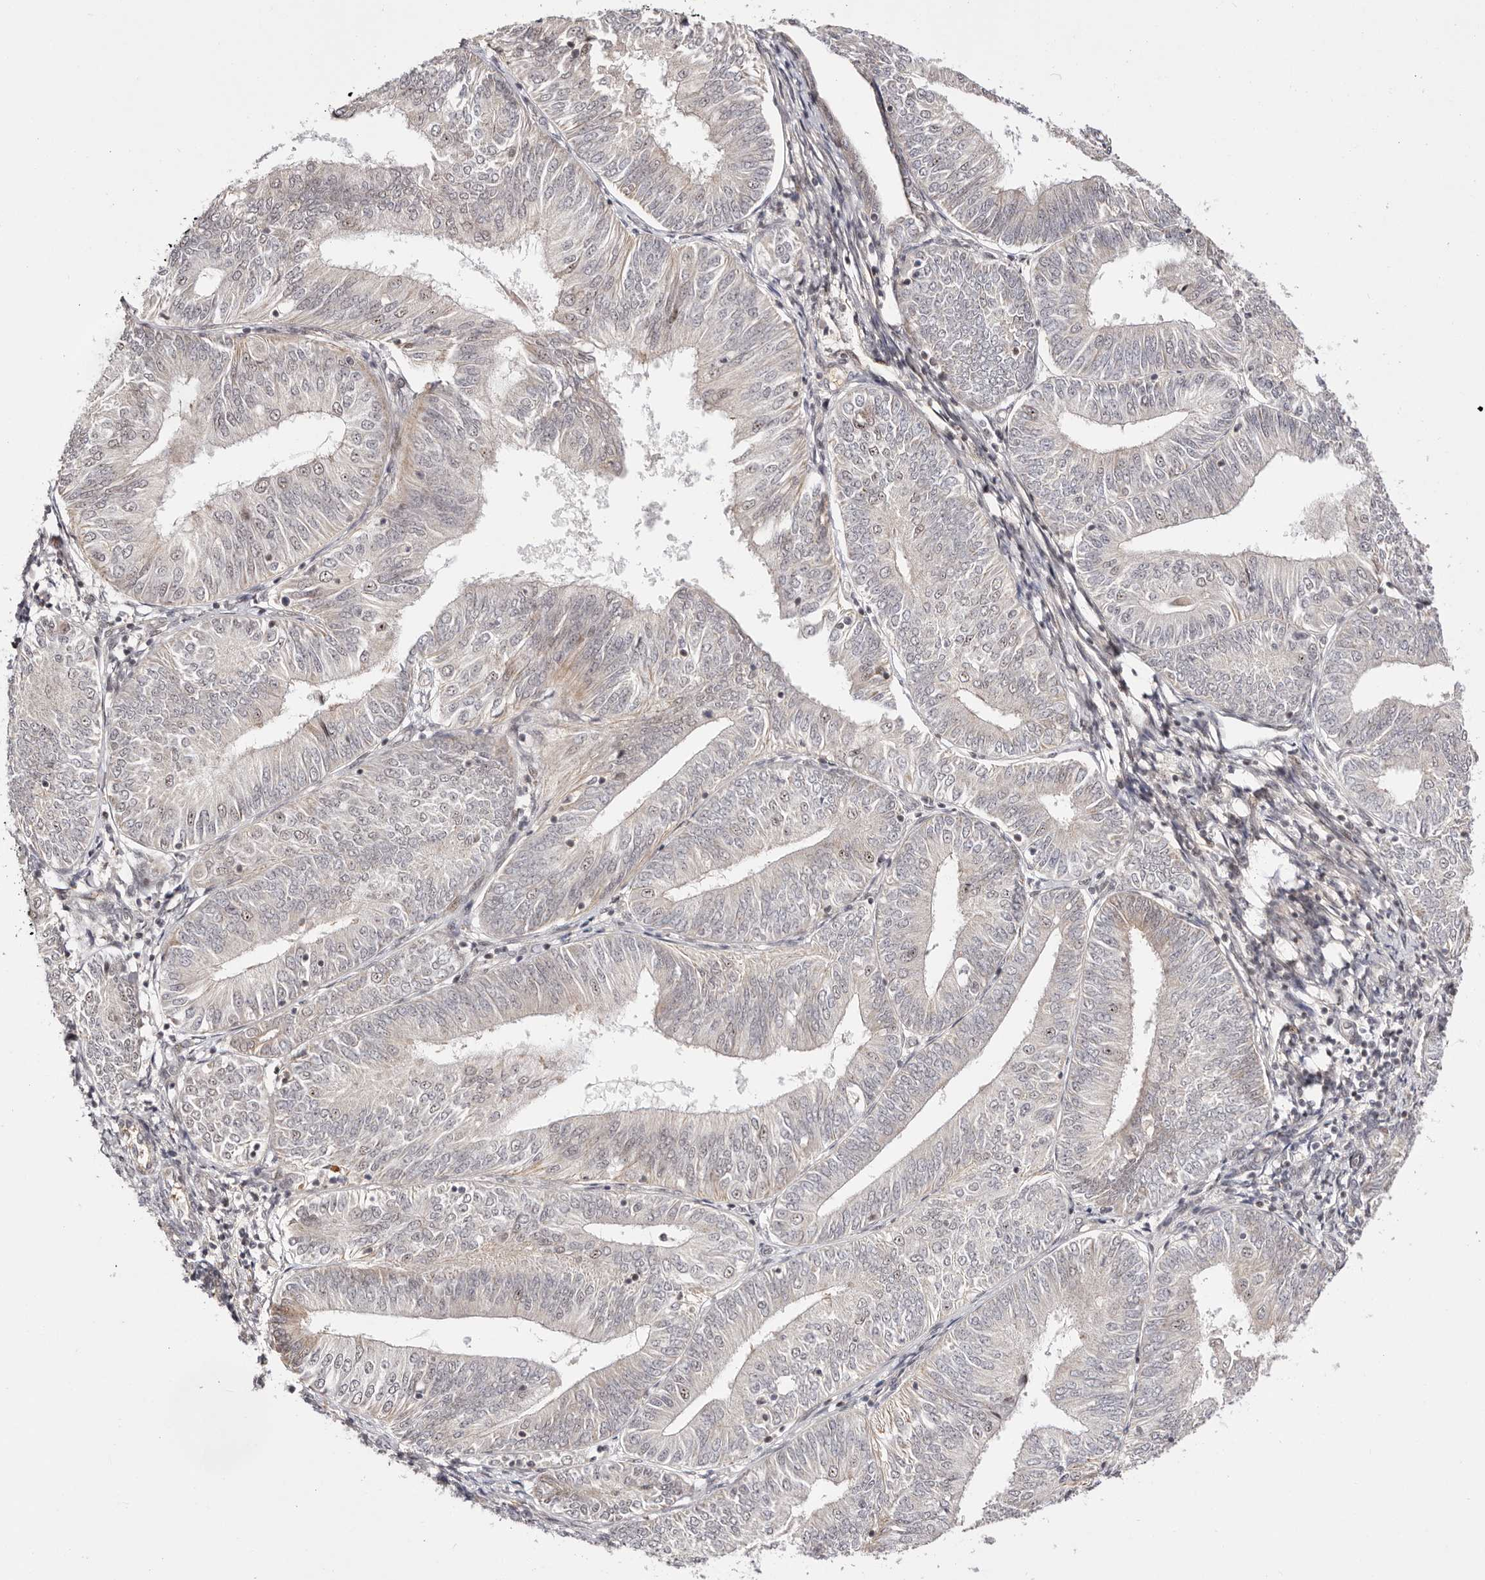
{"staining": {"intensity": "weak", "quantity": "<25%", "location": "nuclear"}, "tissue": "endometrial cancer", "cell_type": "Tumor cells", "image_type": "cancer", "snomed": [{"axis": "morphology", "description": "Adenocarcinoma, NOS"}, {"axis": "topography", "description": "Endometrium"}], "caption": "Tumor cells show no significant expression in endometrial adenocarcinoma.", "gene": "WRN", "patient": {"sex": "female", "age": 58}}